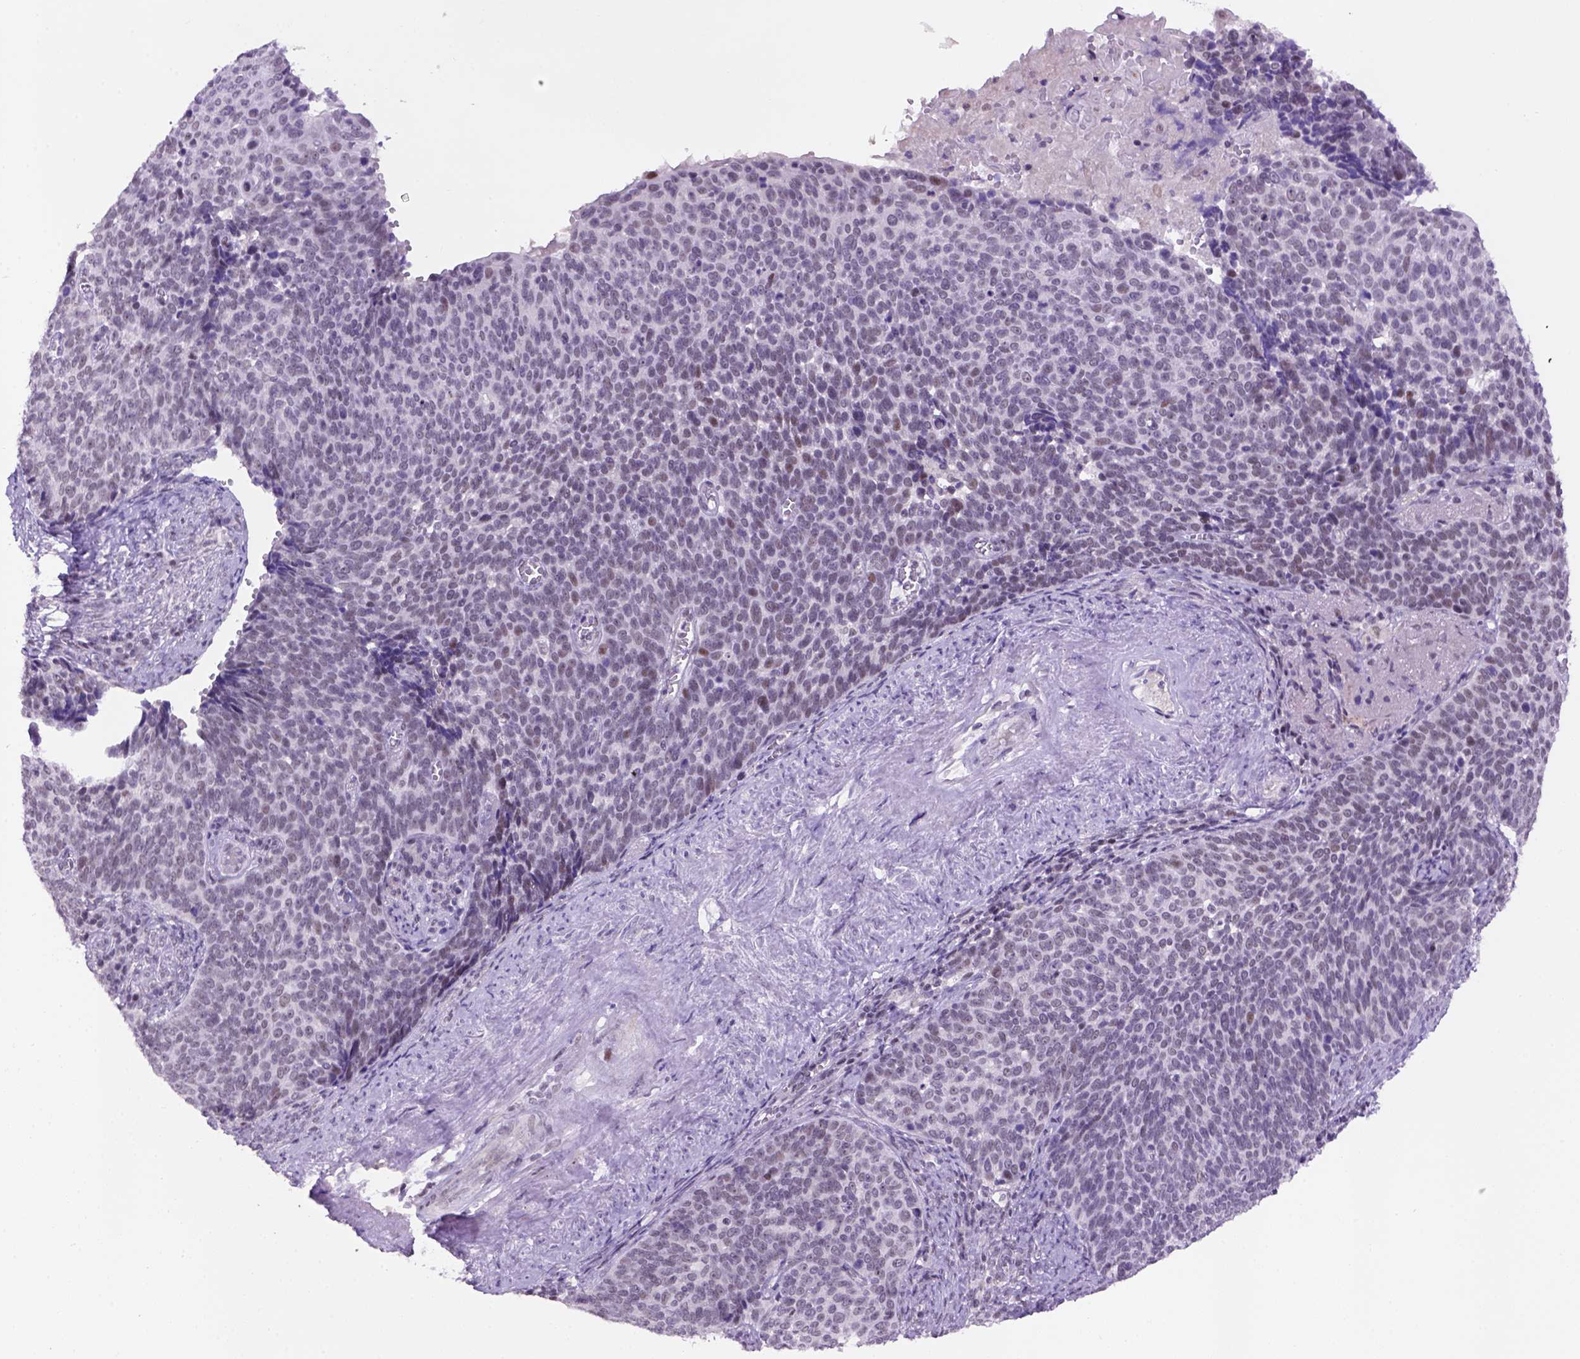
{"staining": {"intensity": "weak", "quantity": "<25%", "location": "nuclear"}, "tissue": "cervical cancer", "cell_type": "Tumor cells", "image_type": "cancer", "snomed": [{"axis": "morphology", "description": "Normal tissue, NOS"}, {"axis": "morphology", "description": "Squamous cell carcinoma, NOS"}, {"axis": "topography", "description": "Cervix"}], "caption": "This is an IHC image of squamous cell carcinoma (cervical). There is no positivity in tumor cells.", "gene": "TBPL1", "patient": {"sex": "female", "age": 39}}